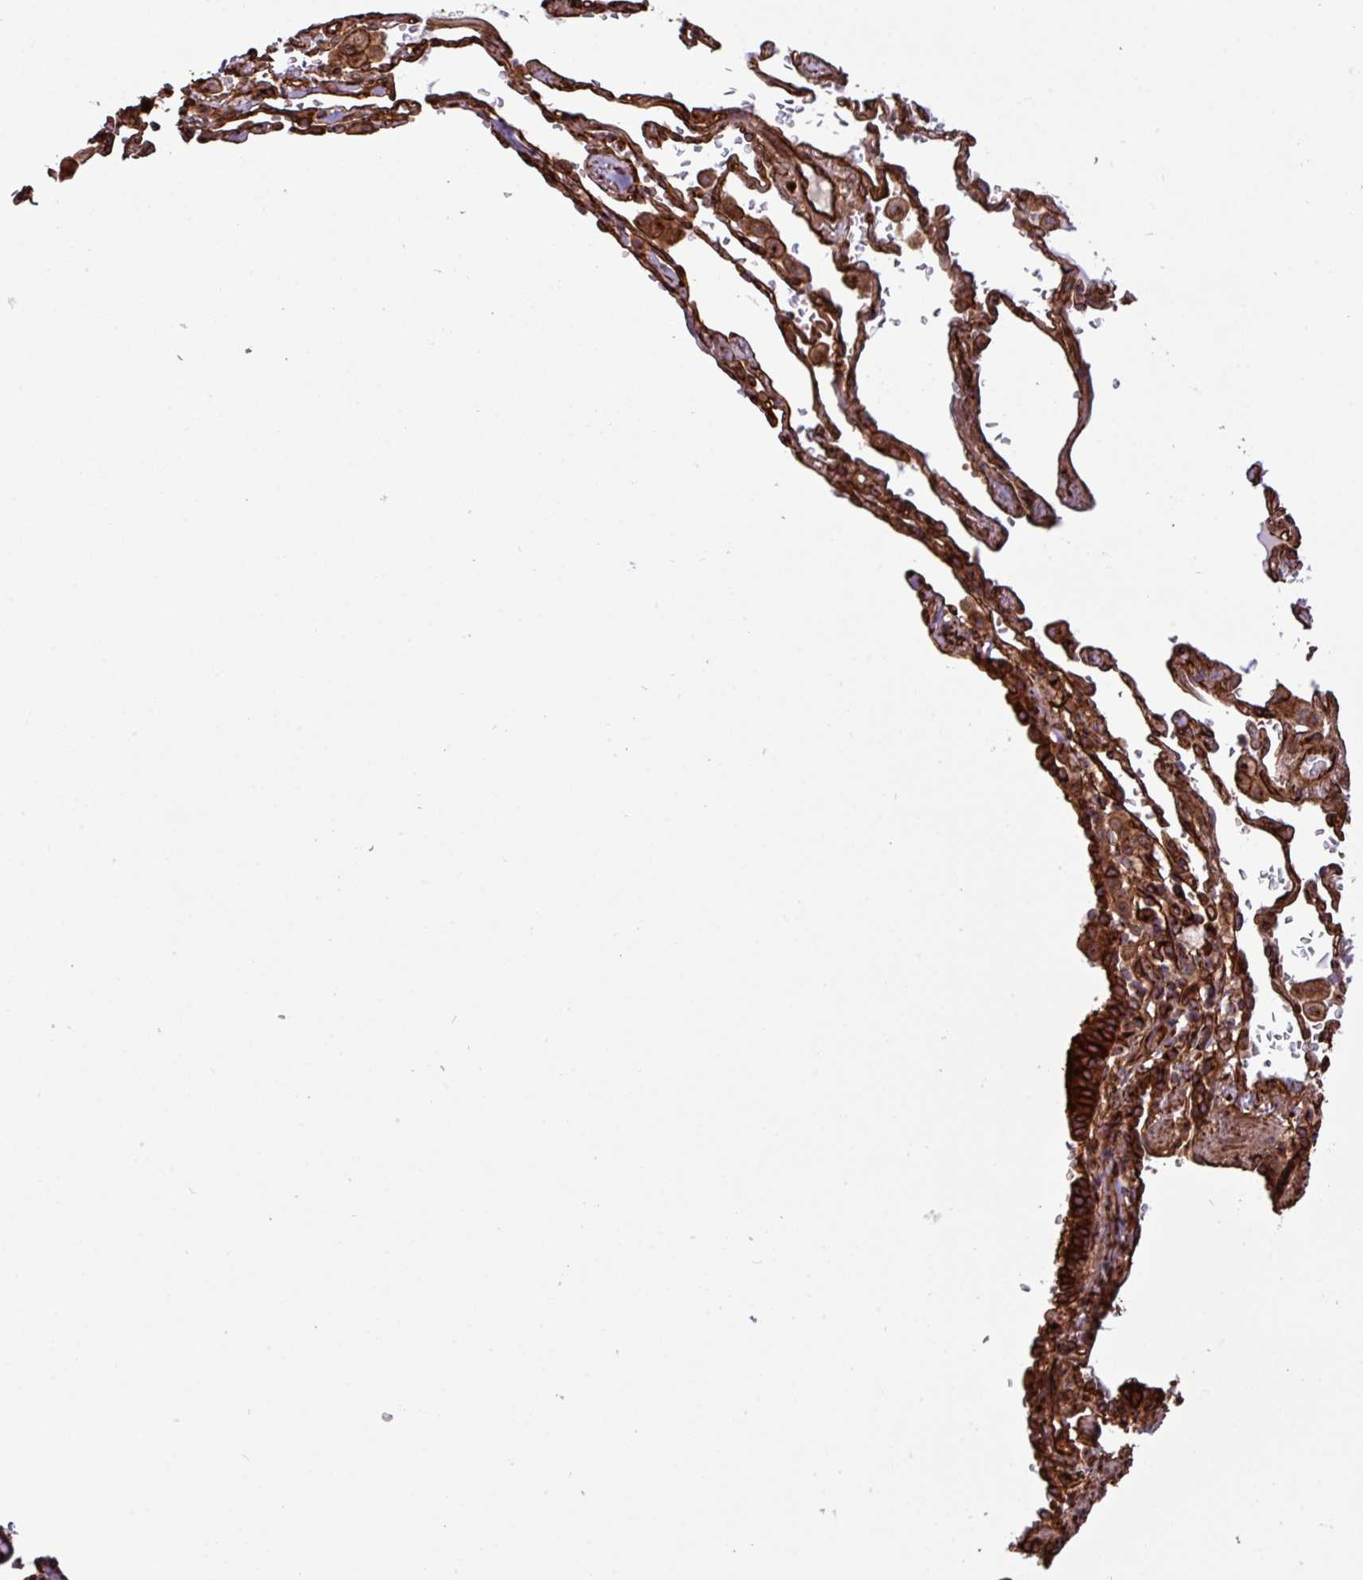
{"staining": {"intensity": "moderate", "quantity": ">75%", "location": "cytoplasmic/membranous"}, "tissue": "soft tissue", "cell_type": "Chondrocytes", "image_type": "normal", "snomed": [{"axis": "morphology", "description": "Normal tissue, NOS"}, {"axis": "topography", "description": "Cartilage tissue"}, {"axis": "topography", "description": "Bronchus"}], "caption": "Immunohistochemistry (DAB) staining of unremarkable soft tissue shows moderate cytoplasmic/membranous protein expression in approximately >75% of chondrocytes.", "gene": "ZNF300", "patient": {"sex": "female", "age": 72}}